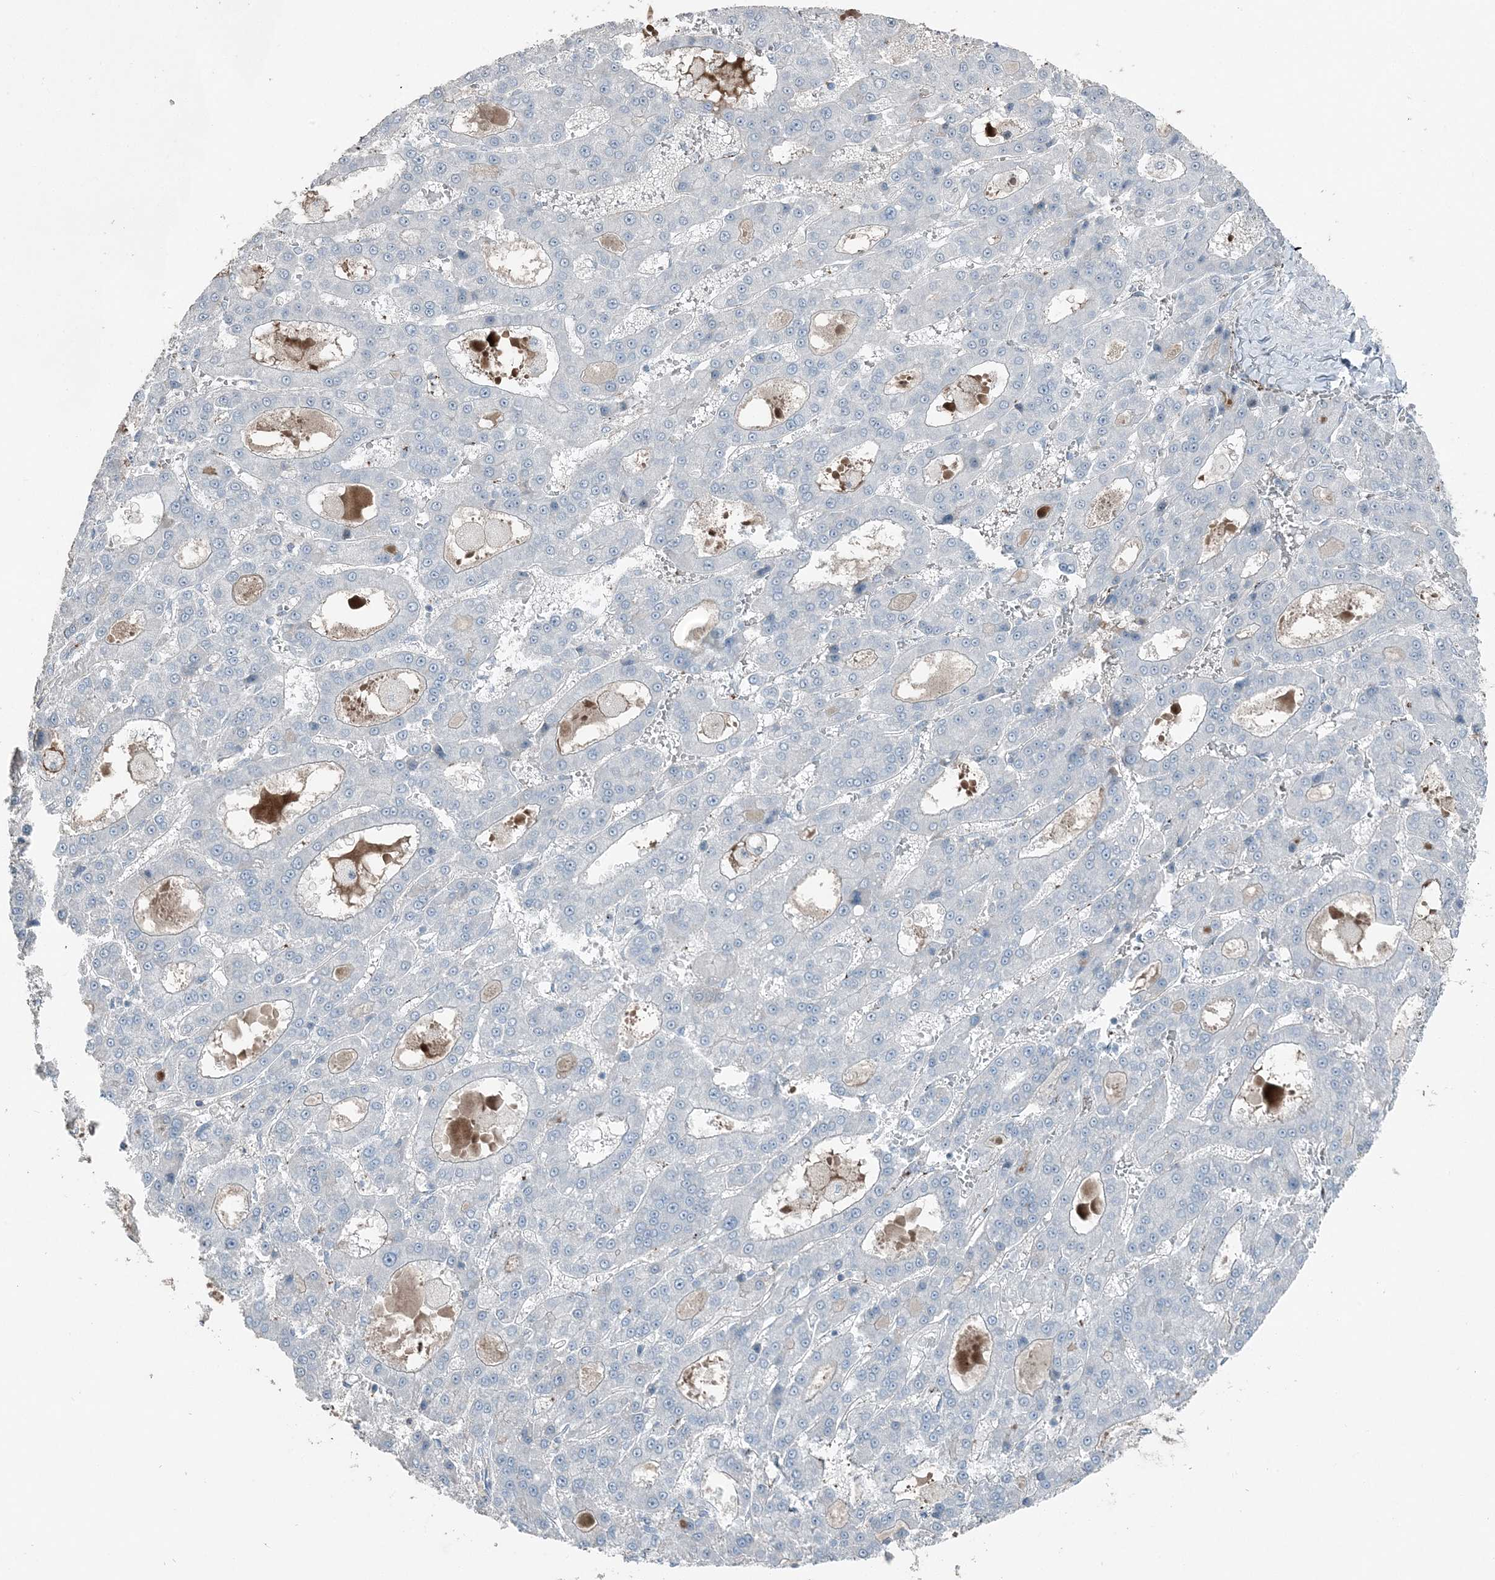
{"staining": {"intensity": "negative", "quantity": "none", "location": "none"}, "tissue": "liver cancer", "cell_type": "Tumor cells", "image_type": "cancer", "snomed": [{"axis": "morphology", "description": "Carcinoma, Hepatocellular, NOS"}, {"axis": "topography", "description": "Liver"}], "caption": "This is a micrograph of IHC staining of liver cancer, which shows no positivity in tumor cells.", "gene": "ELOVL7", "patient": {"sex": "male", "age": 70}}